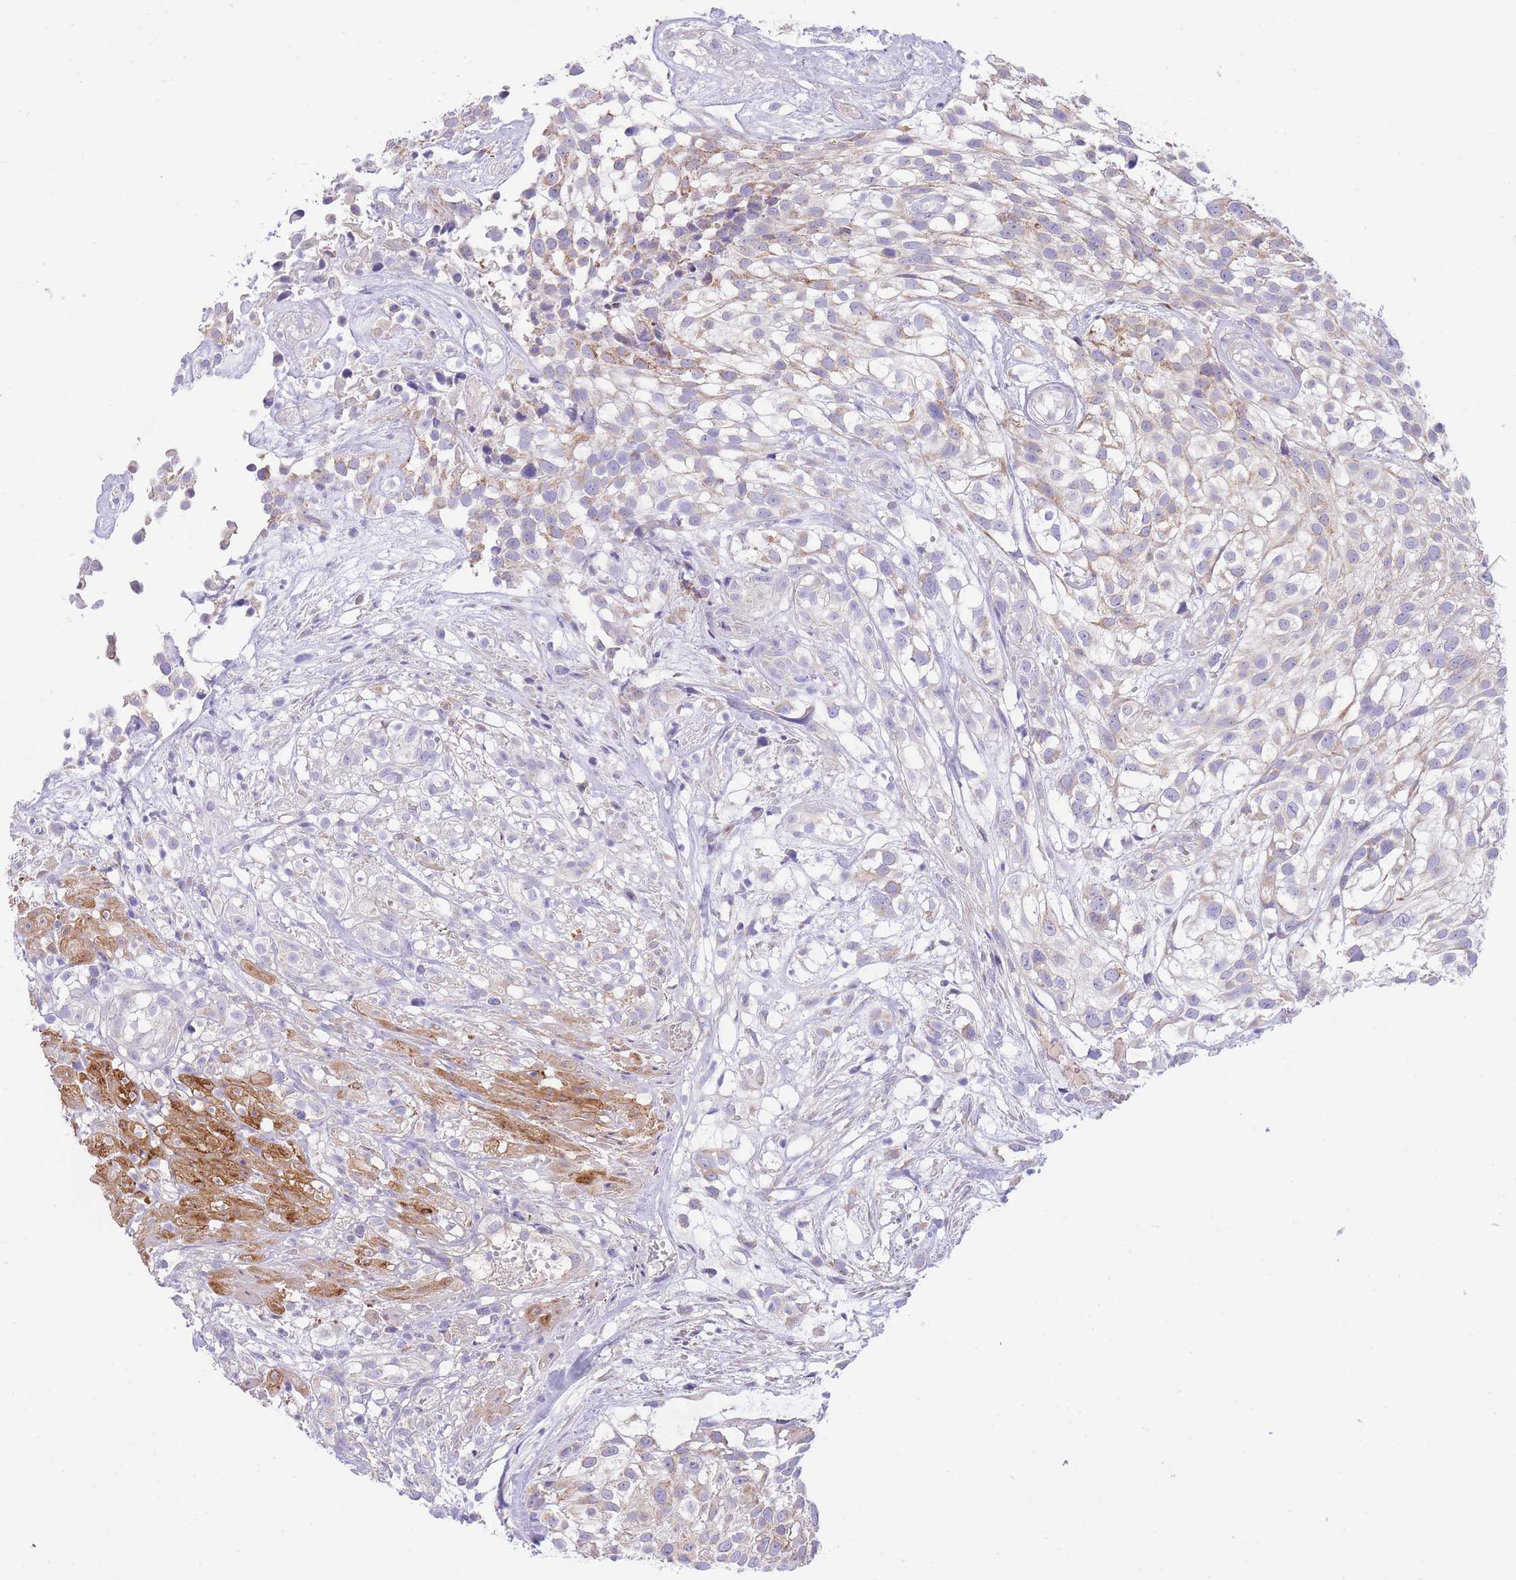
{"staining": {"intensity": "weak", "quantity": "25%-75%", "location": "cytoplasmic/membranous"}, "tissue": "urothelial cancer", "cell_type": "Tumor cells", "image_type": "cancer", "snomed": [{"axis": "morphology", "description": "Urothelial carcinoma, High grade"}, {"axis": "topography", "description": "Urinary bladder"}], "caption": "Immunohistochemistry photomicrograph of human high-grade urothelial carcinoma stained for a protein (brown), which demonstrates low levels of weak cytoplasmic/membranous expression in approximately 25%-75% of tumor cells.", "gene": "PGM1", "patient": {"sex": "male", "age": 56}}